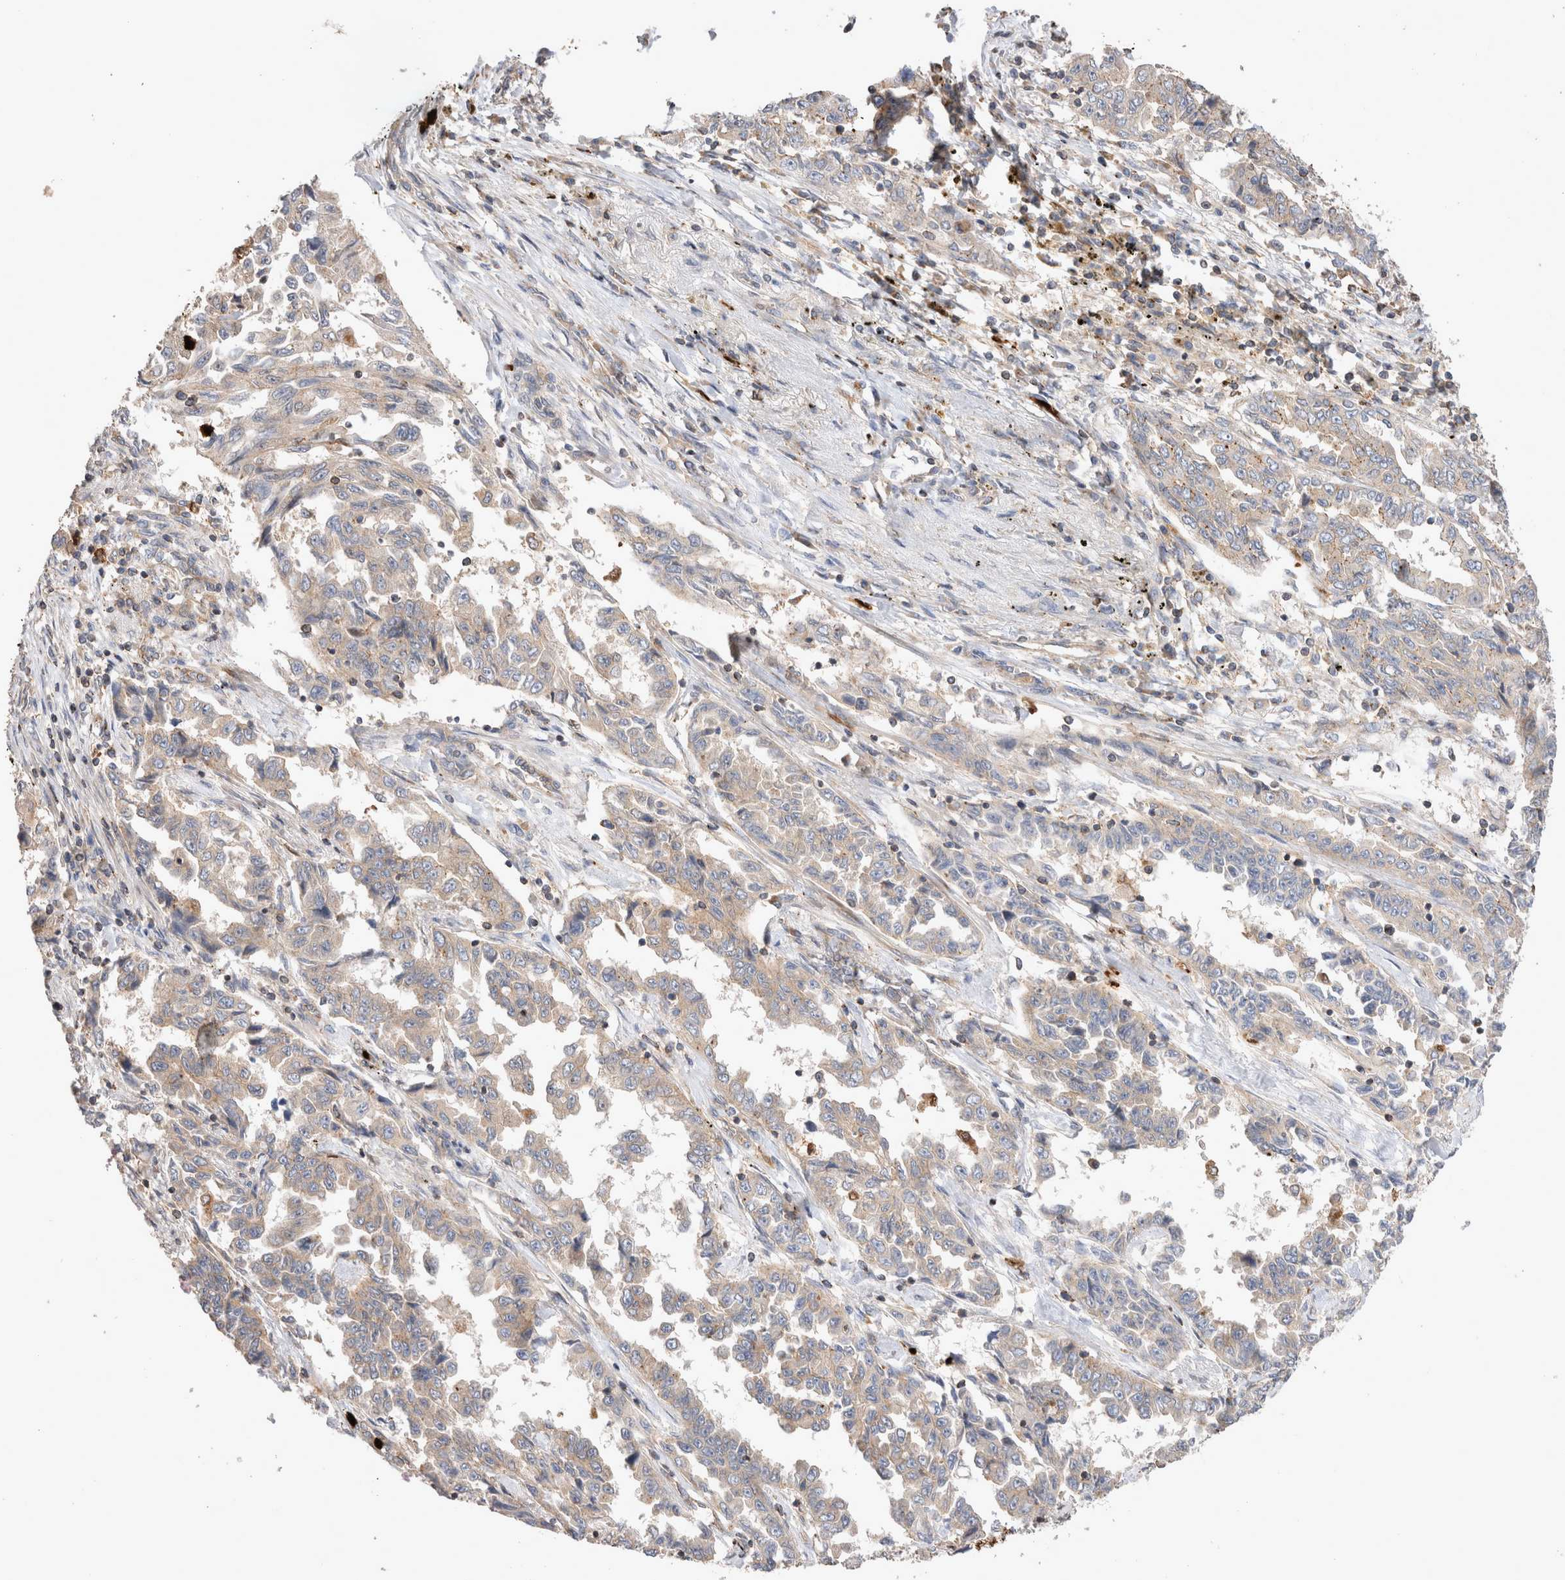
{"staining": {"intensity": "weak", "quantity": ">75%", "location": "cytoplasmic/membranous"}, "tissue": "lung cancer", "cell_type": "Tumor cells", "image_type": "cancer", "snomed": [{"axis": "morphology", "description": "Adenocarcinoma, NOS"}, {"axis": "topography", "description": "Lung"}], "caption": "Immunohistochemistry (DAB) staining of lung adenocarcinoma reveals weak cytoplasmic/membranous protein positivity in approximately >75% of tumor cells.", "gene": "NXT2", "patient": {"sex": "female", "age": 51}}